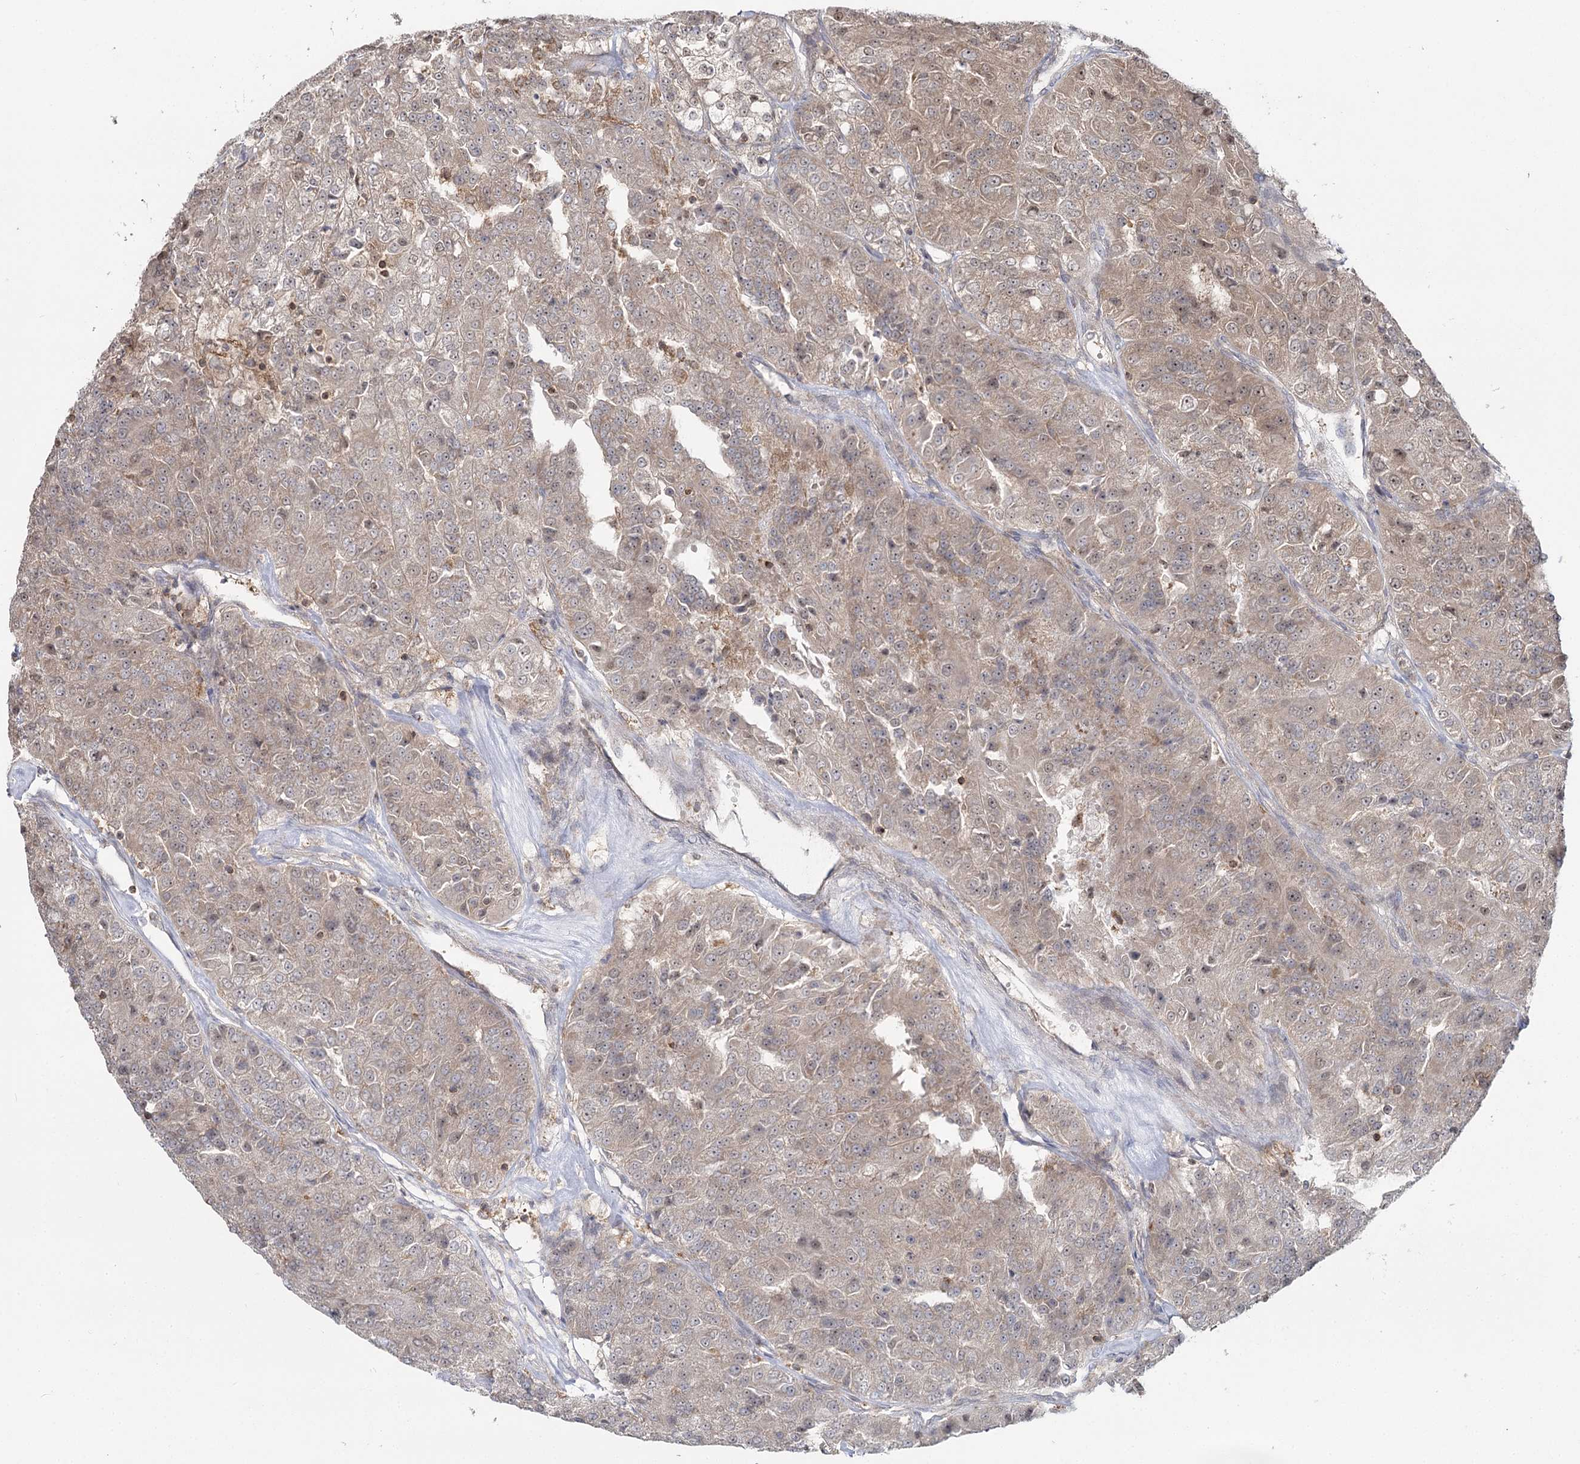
{"staining": {"intensity": "weak", "quantity": "25%-75%", "location": "cytoplasmic/membranous"}, "tissue": "renal cancer", "cell_type": "Tumor cells", "image_type": "cancer", "snomed": [{"axis": "morphology", "description": "Adenocarcinoma, NOS"}, {"axis": "topography", "description": "Kidney"}], "caption": "Immunohistochemistry (IHC) micrograph of renal adenocarcinoma stained for a protein (brown), which exhibits low levels of weak cytoplasmic/membranous positivity in approximately 25%-75% of tumor cells.", "gene": "WDR44", "patient": {"sex": "female", "age": 63}}